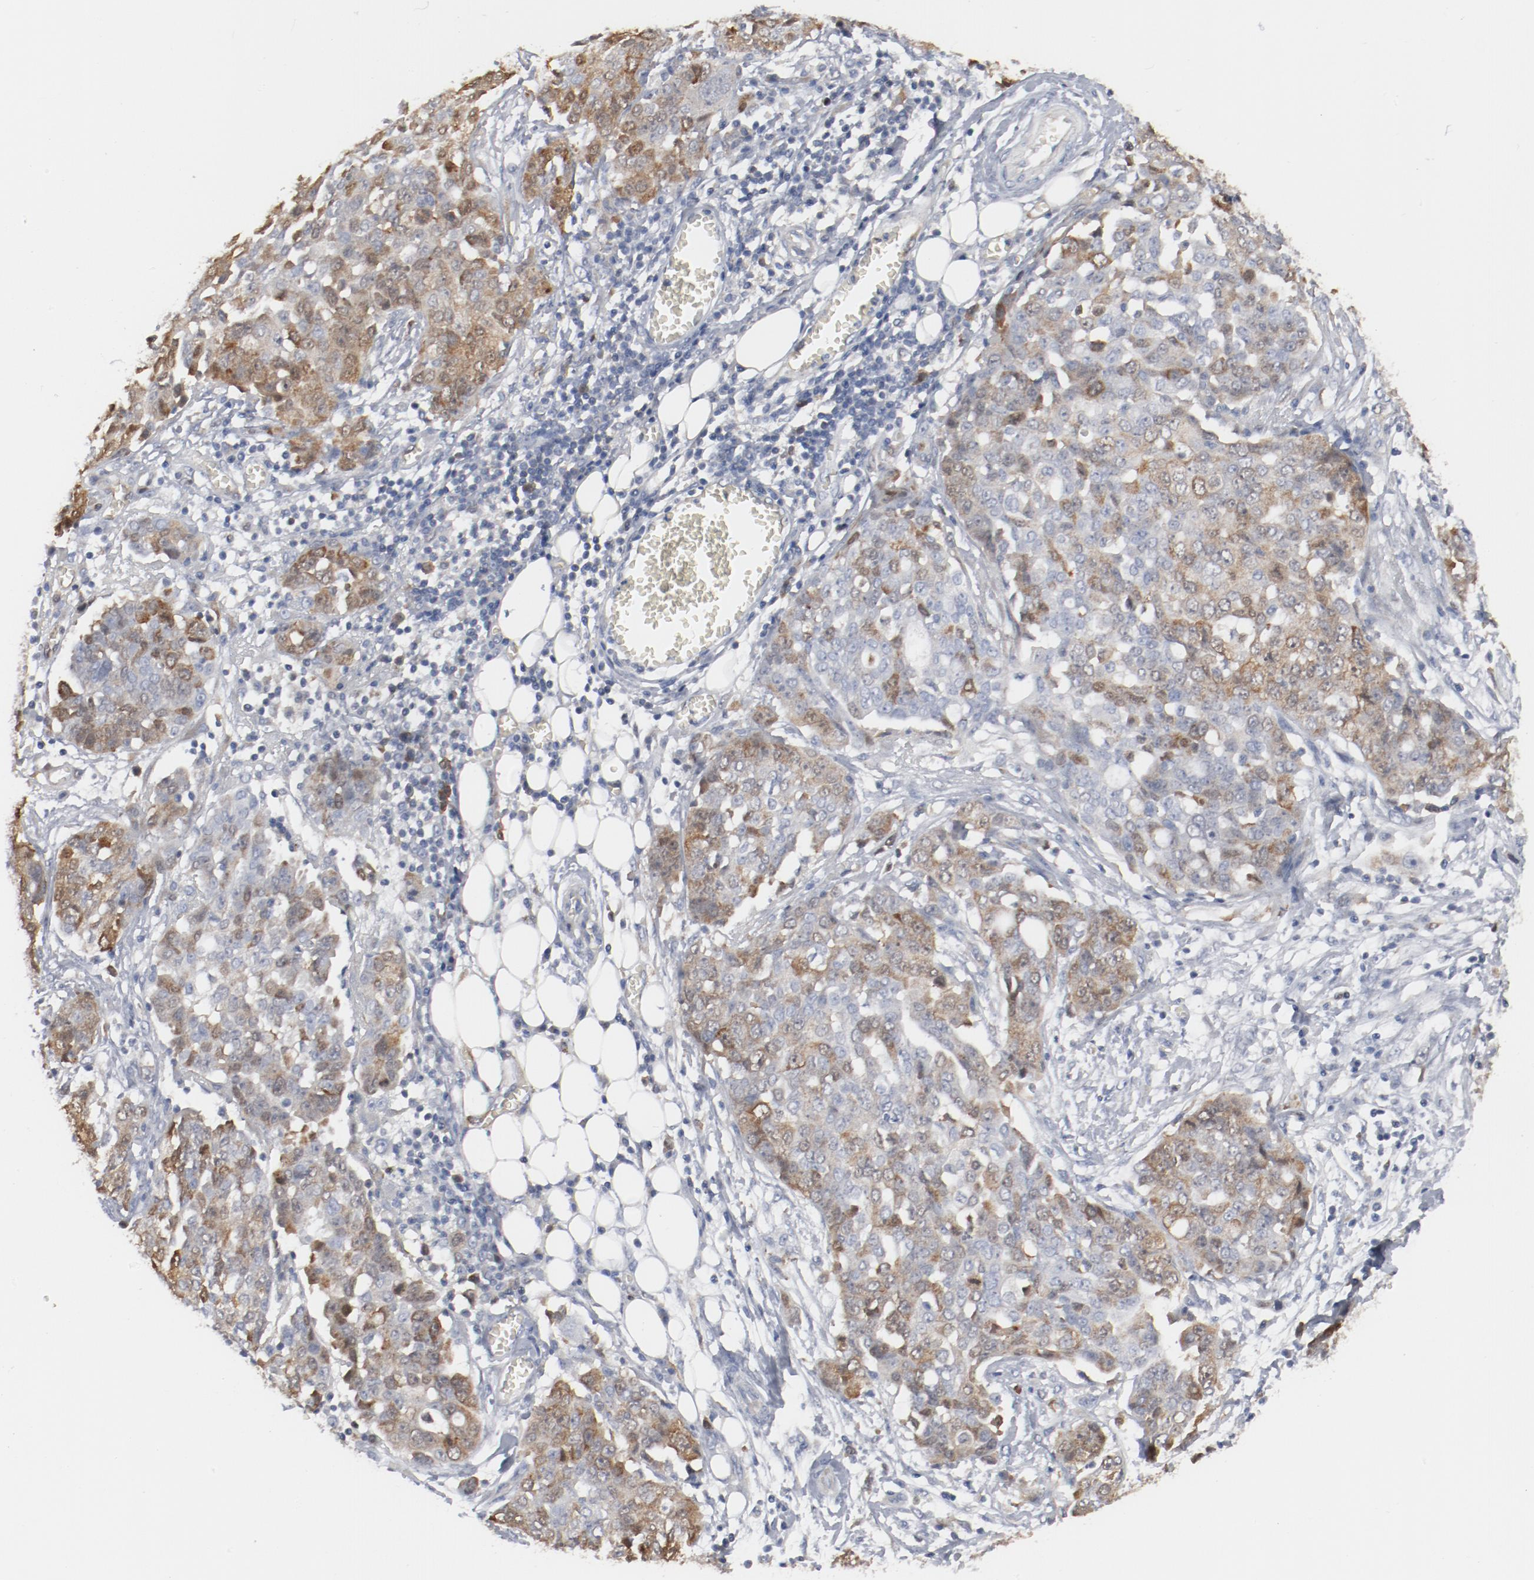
{"staining": {"intensity": "moderate", "quantity": "25%-75%", "location": "cytoplasmic/membranous,nuclear"}, "tissue": "ovarian cancer", "cell_type": "Tumor cells", "image_type": "cancer", "snomed": [{"axis": "morphology", "description": "Cystadenocarcinoma, serous, NOS"}, {"axis": "topography", "description": "Soft tissue"}, {"axis": "topography", "description": "Ovary"}], "caption": "Immunohistochemistry image of neoplastic tissue: serous cystadenocarcinoma (ovarian) stained using IHC exhibits medium levels of moderate protein expression localized specifically in the cytoplasmic/membranous and nuclear of tumor cells, appearing as a cytoplasmic/membranous and nuclear brown color.", "gene": "CDK1", "patient": {"sex": "female", "age": 57}}